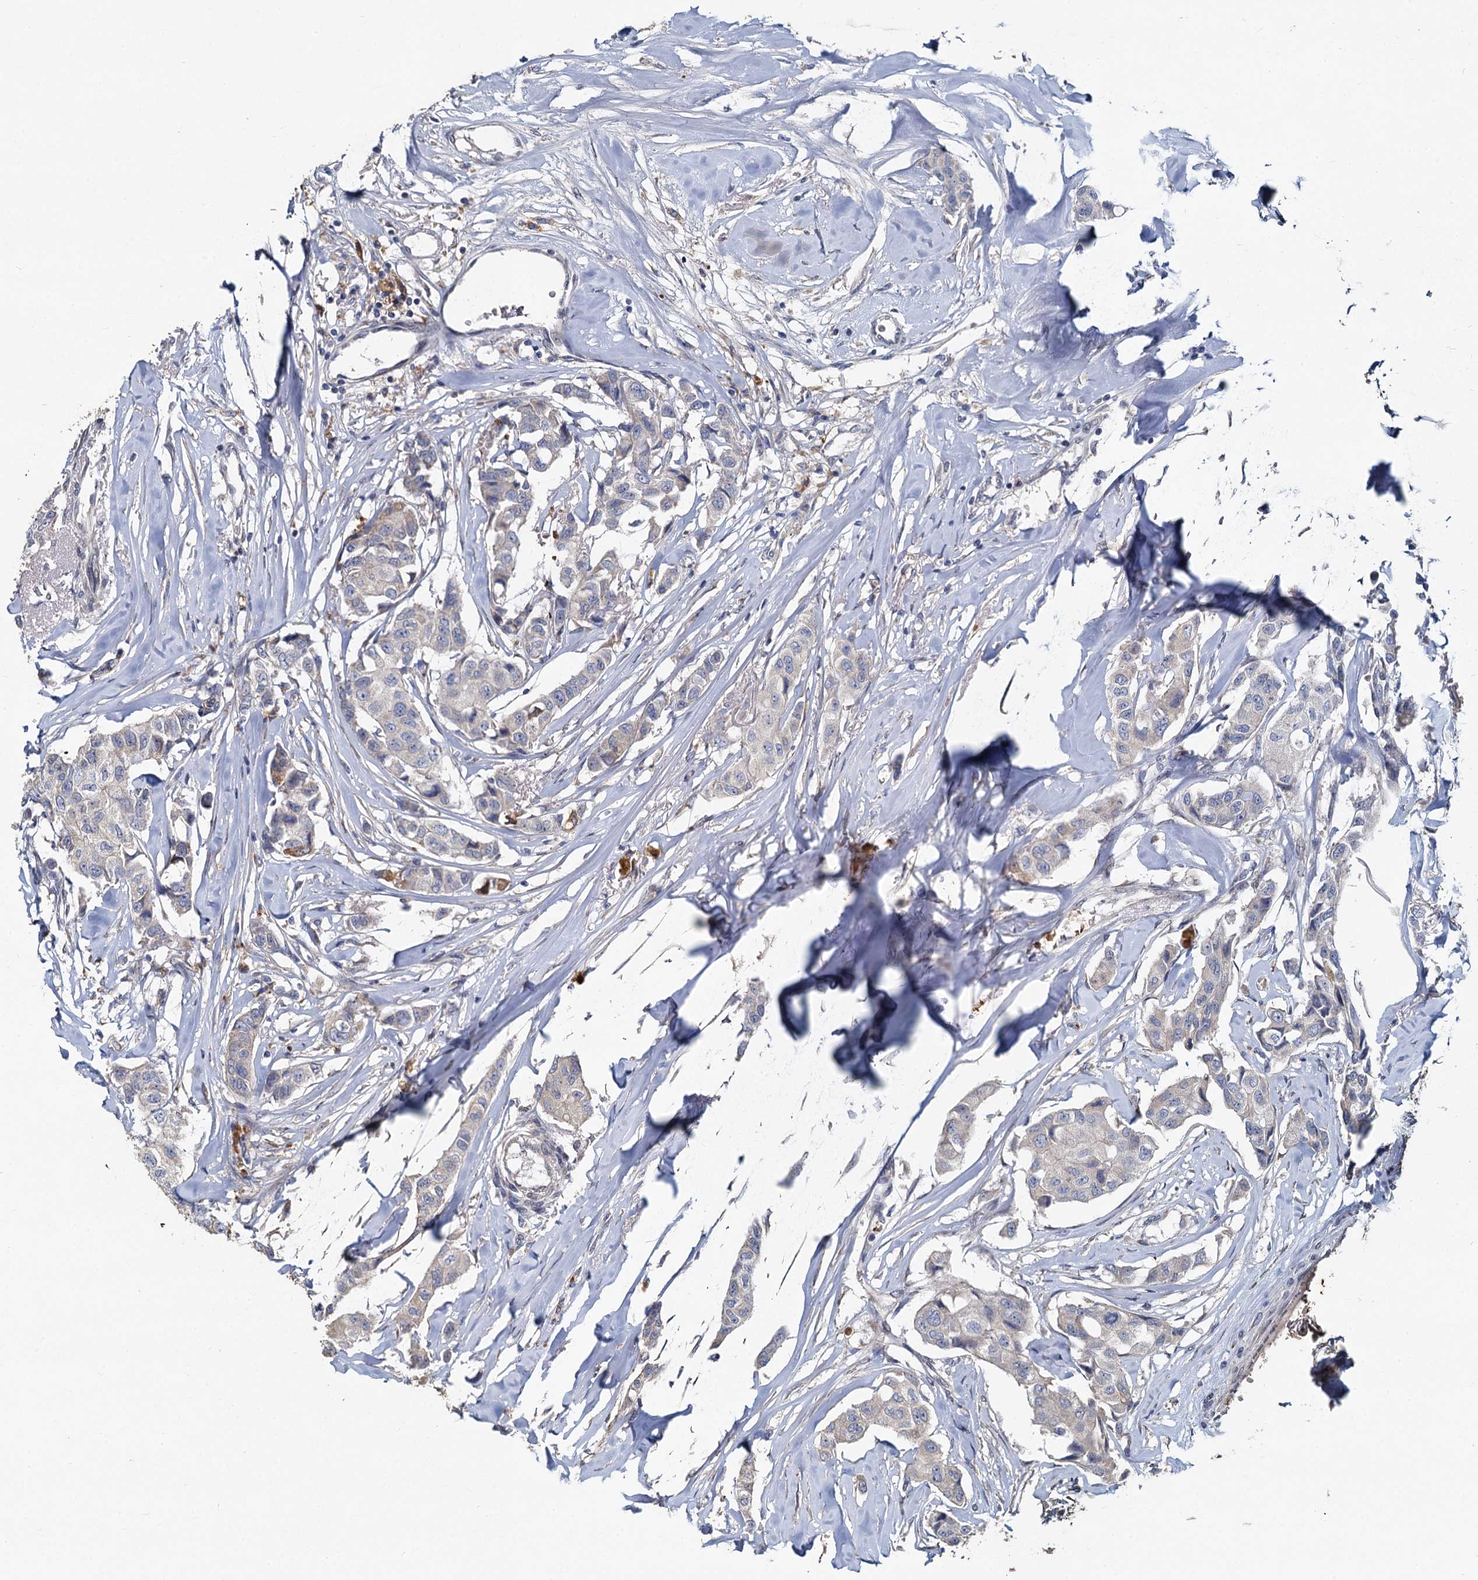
{"staining": {"intensity": "negative", "quantity": "none", "location": "none"}, "tissue": "breast cancer", "cell_type": "Tumor cells", "image_type": "cancer", "snomed": [{"axis": "morphology", "description": "Duct carcinoma"}, {"axis": "topography", "description": "Breast"}], "caption": "Histopathology image shows no protein expression in tumor cells of breast invasive ductal carcinoma tissue.", "gene": "TCTN2", "patient": {"sex": "female", "age": 80}}